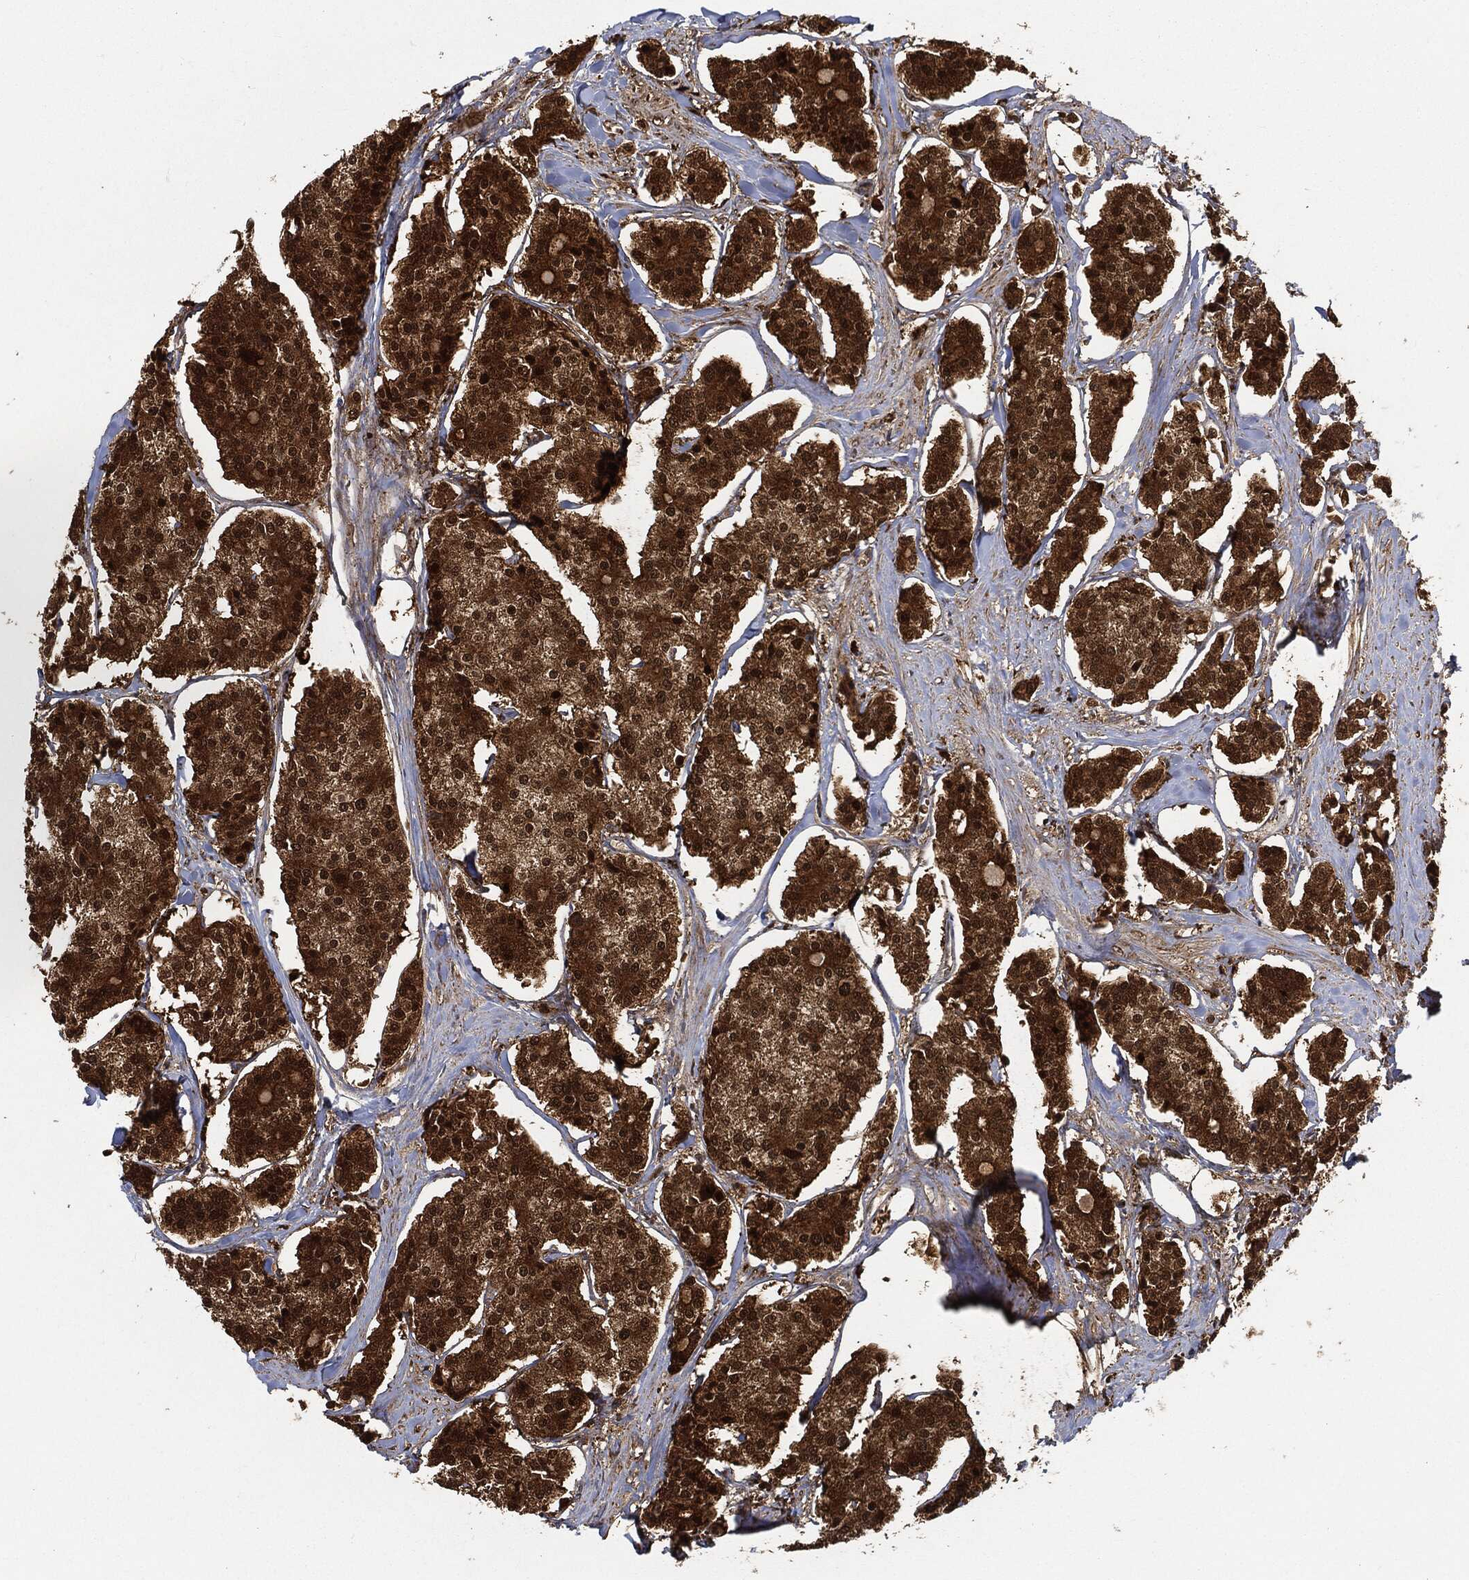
{"staining": {"intensity": "strong", "quantity": ">75%", "location": "cytoplasmic/membranous,nuclear"}, "tissue": "carcinoid", "cell_type": "Tumor cells", "image_type": "cancer", "snomed": [{"axis": "morphology", "description": "Carcinoid, malignant, NOS"}, {"axis": "topography", "description": "Small intestine"}], "caption": "Immunohistochemical staining of carcinoid (malignant) shows high levels of strong cytoplasmic/membranous and nuclear staining in approximately >75% of tumor cells.", "gene": "CUTA", "patient": {"sex": "female", "age": 65}}